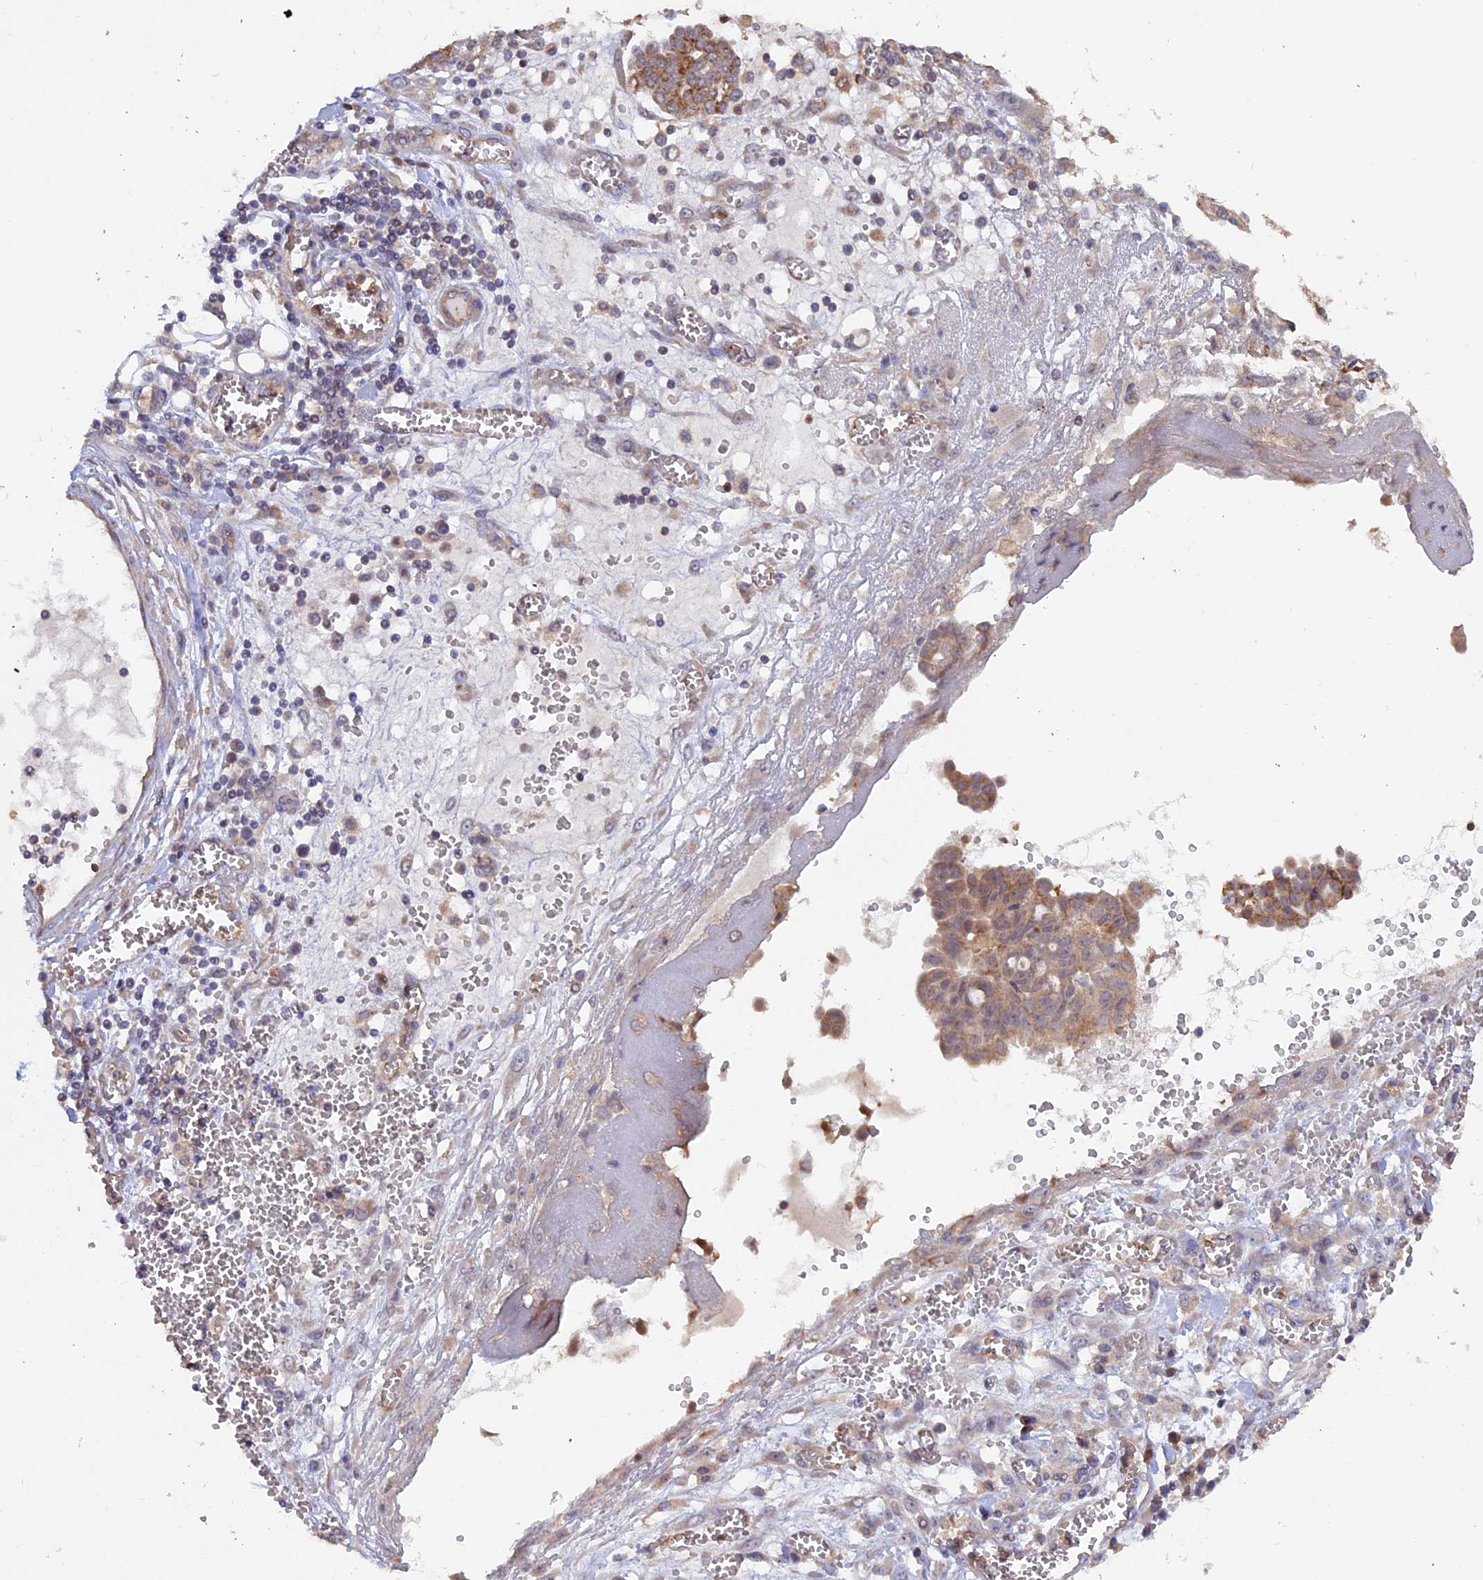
{"staining": {"intensity": "weak", "quantity": ">75%", "location": "cytoplasmic/membranous"}, "tissue": "ovarian cancer", "cell_type": "Tumor cells", "image_type": "cancer", "snomed": [{"axis": "morphology", "description": "Cystadenocarcinoma, serous, NOS"}, {"axis": "topography", "description": "Soft tissue"}, {"axis": "topography", "description": "Ovary"}], "caption": "Tumor cells demonstrate weak cytoplasmic/membranous positivity in approximately >75% of cells in ovarian cancer (serous cystadenocarcinoma).", "gene": "FERMT1", "patient": {"sex": "female", "age": 57}}